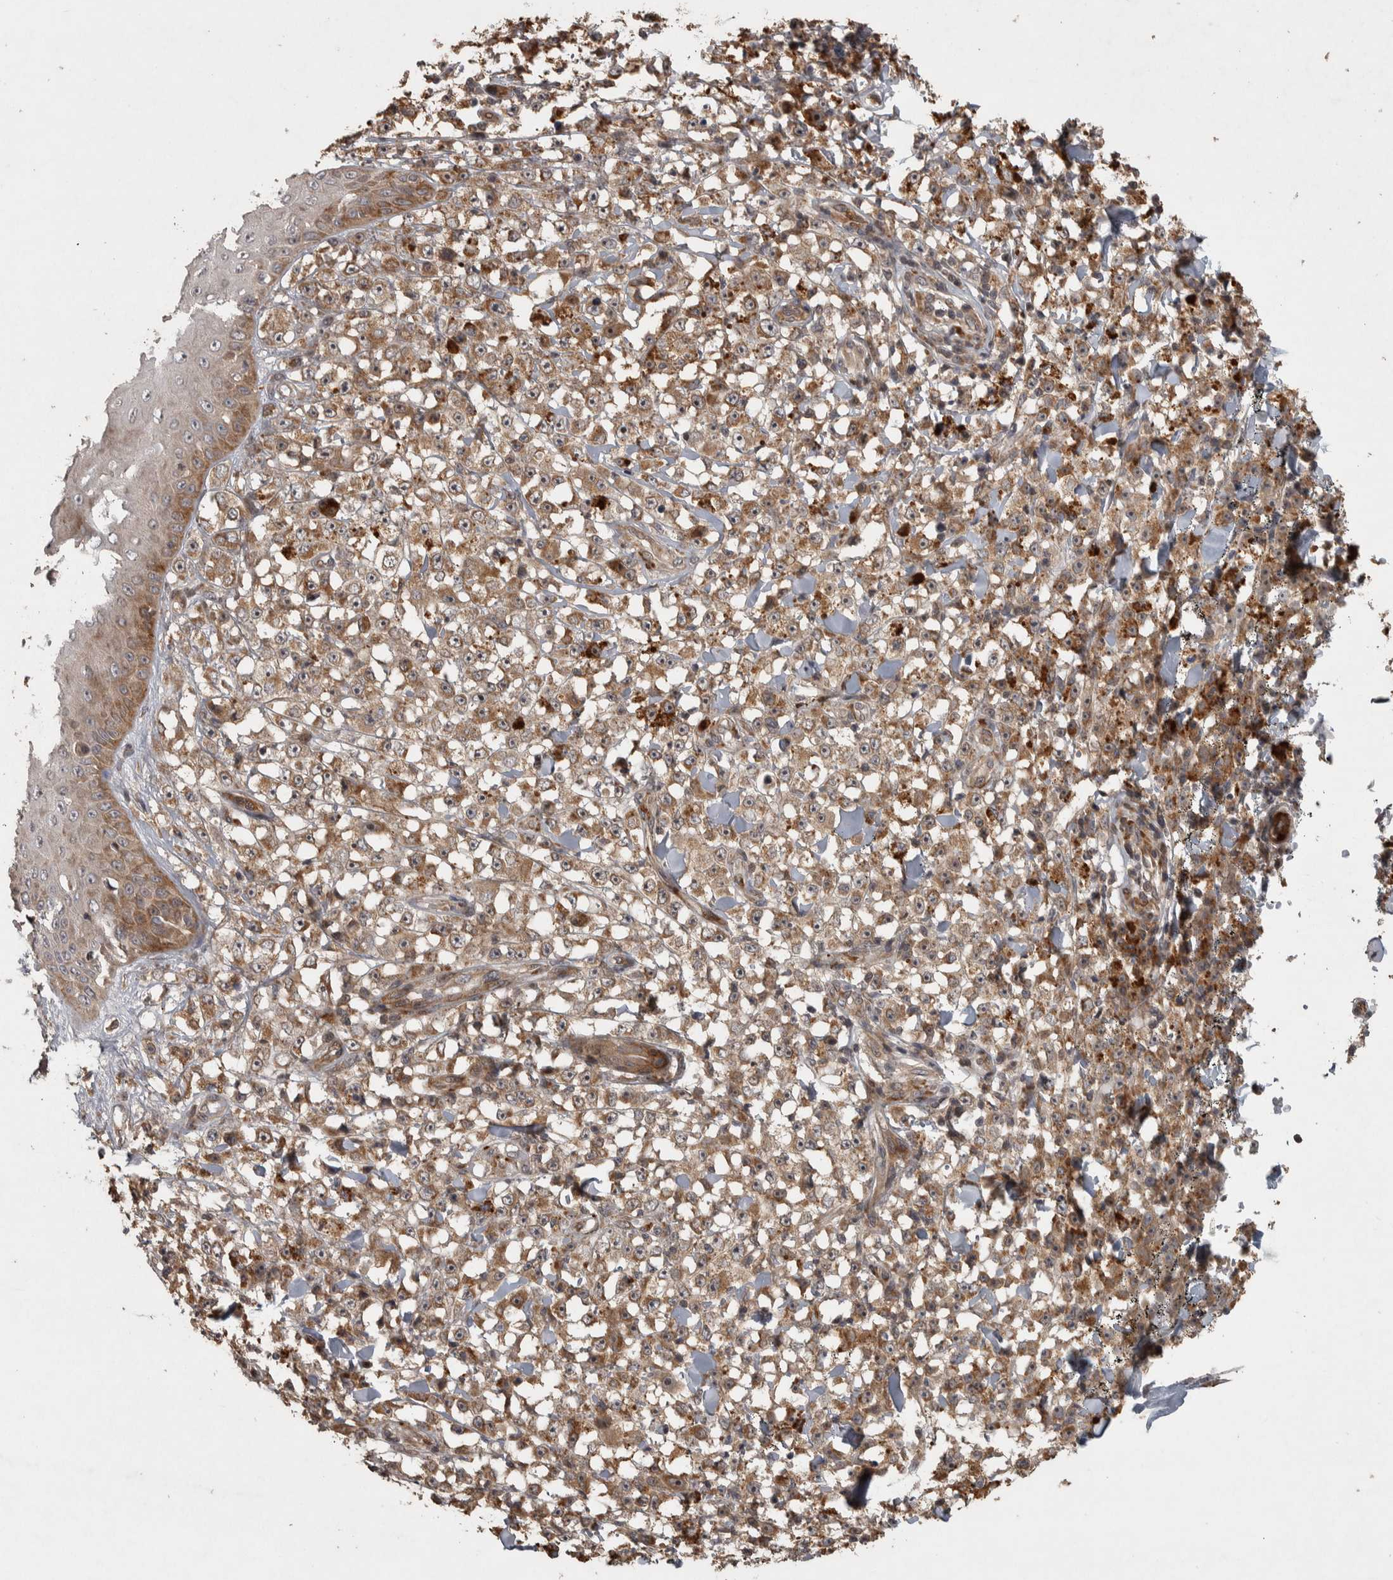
{"staining": {"intensity": "moderate", "quantity": ">75%", "location": "cytoplasmic/membranous"}, "tissue": "melanoma", "cell_type": "Tumor cells", "image_type": "cancer", "snomed": [{"axis": "morphology", "description": "Malignant melanoma, NOS"}, {"axis": "topography", "description": "Skin"}], "caption": "The micrograph exhibits a brown stain indicating the presence of a protein in the cytoplasmic/membranous of tumor cells in malignant melanoma.", "gene": "ERAL1", "patient": {"sex": "female", "age": 82}}